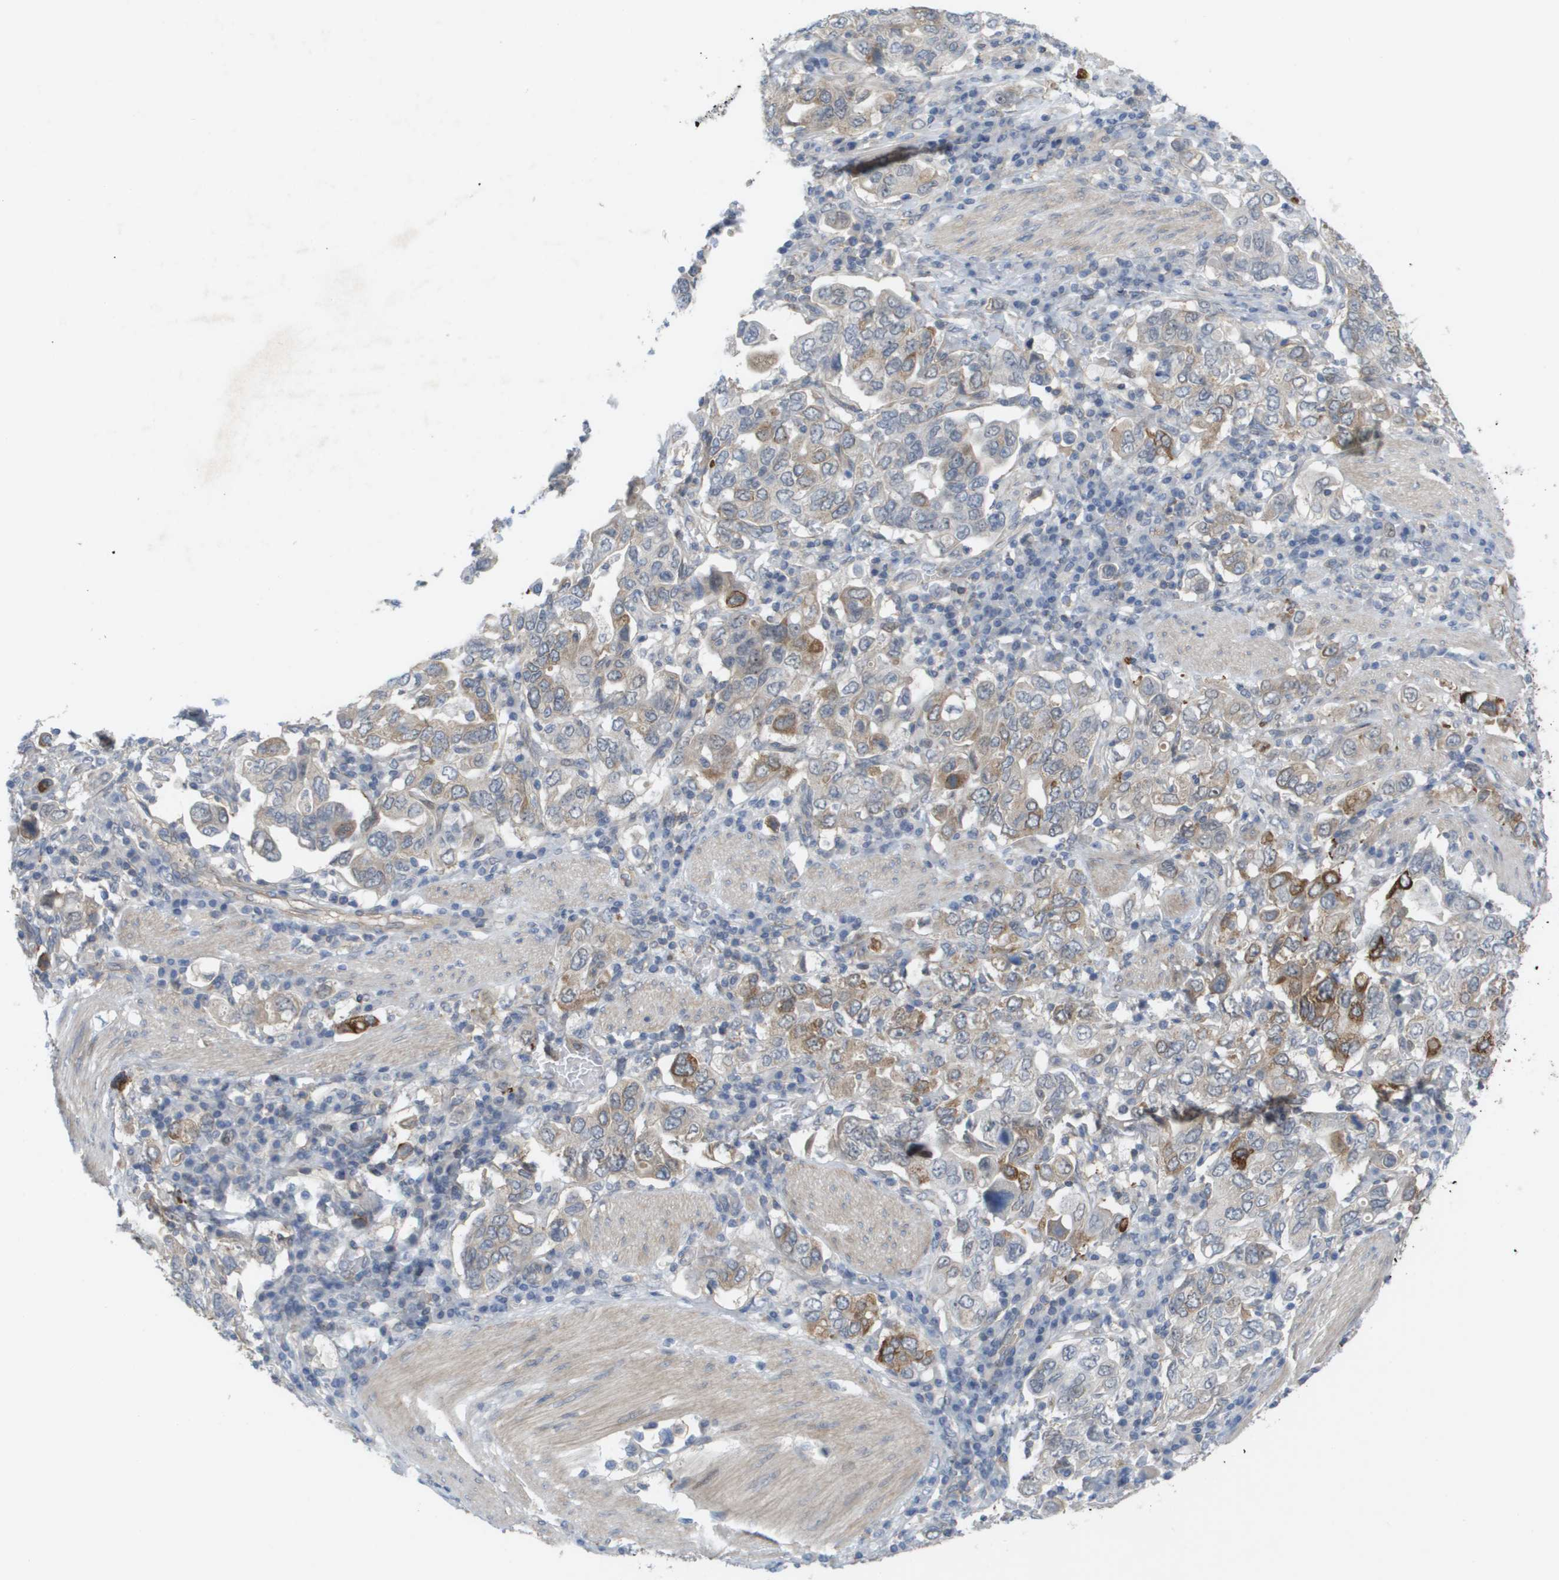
{"staining": {"intensity": "weak", "quantity": ">75%", "location": "cytoplasmic/membranous"}, "tissue": "stomach cancer", "cell_type": "Tumor cells", "image_type": "cancer", "snomed": [{"axis": "morphology", "description": "Adenocarcinoma, NOS"}, {"axis": "topography", "description": "Stomach, upper"}], "caption": "Immunohistochemical staining of human stomach adenocarcinoma reveals weak cytoplasmic/membranous protein expression in about >75% of tumor cells.", "gene": "MTARC2", "patient": {"sex": "male", "age": 62}}